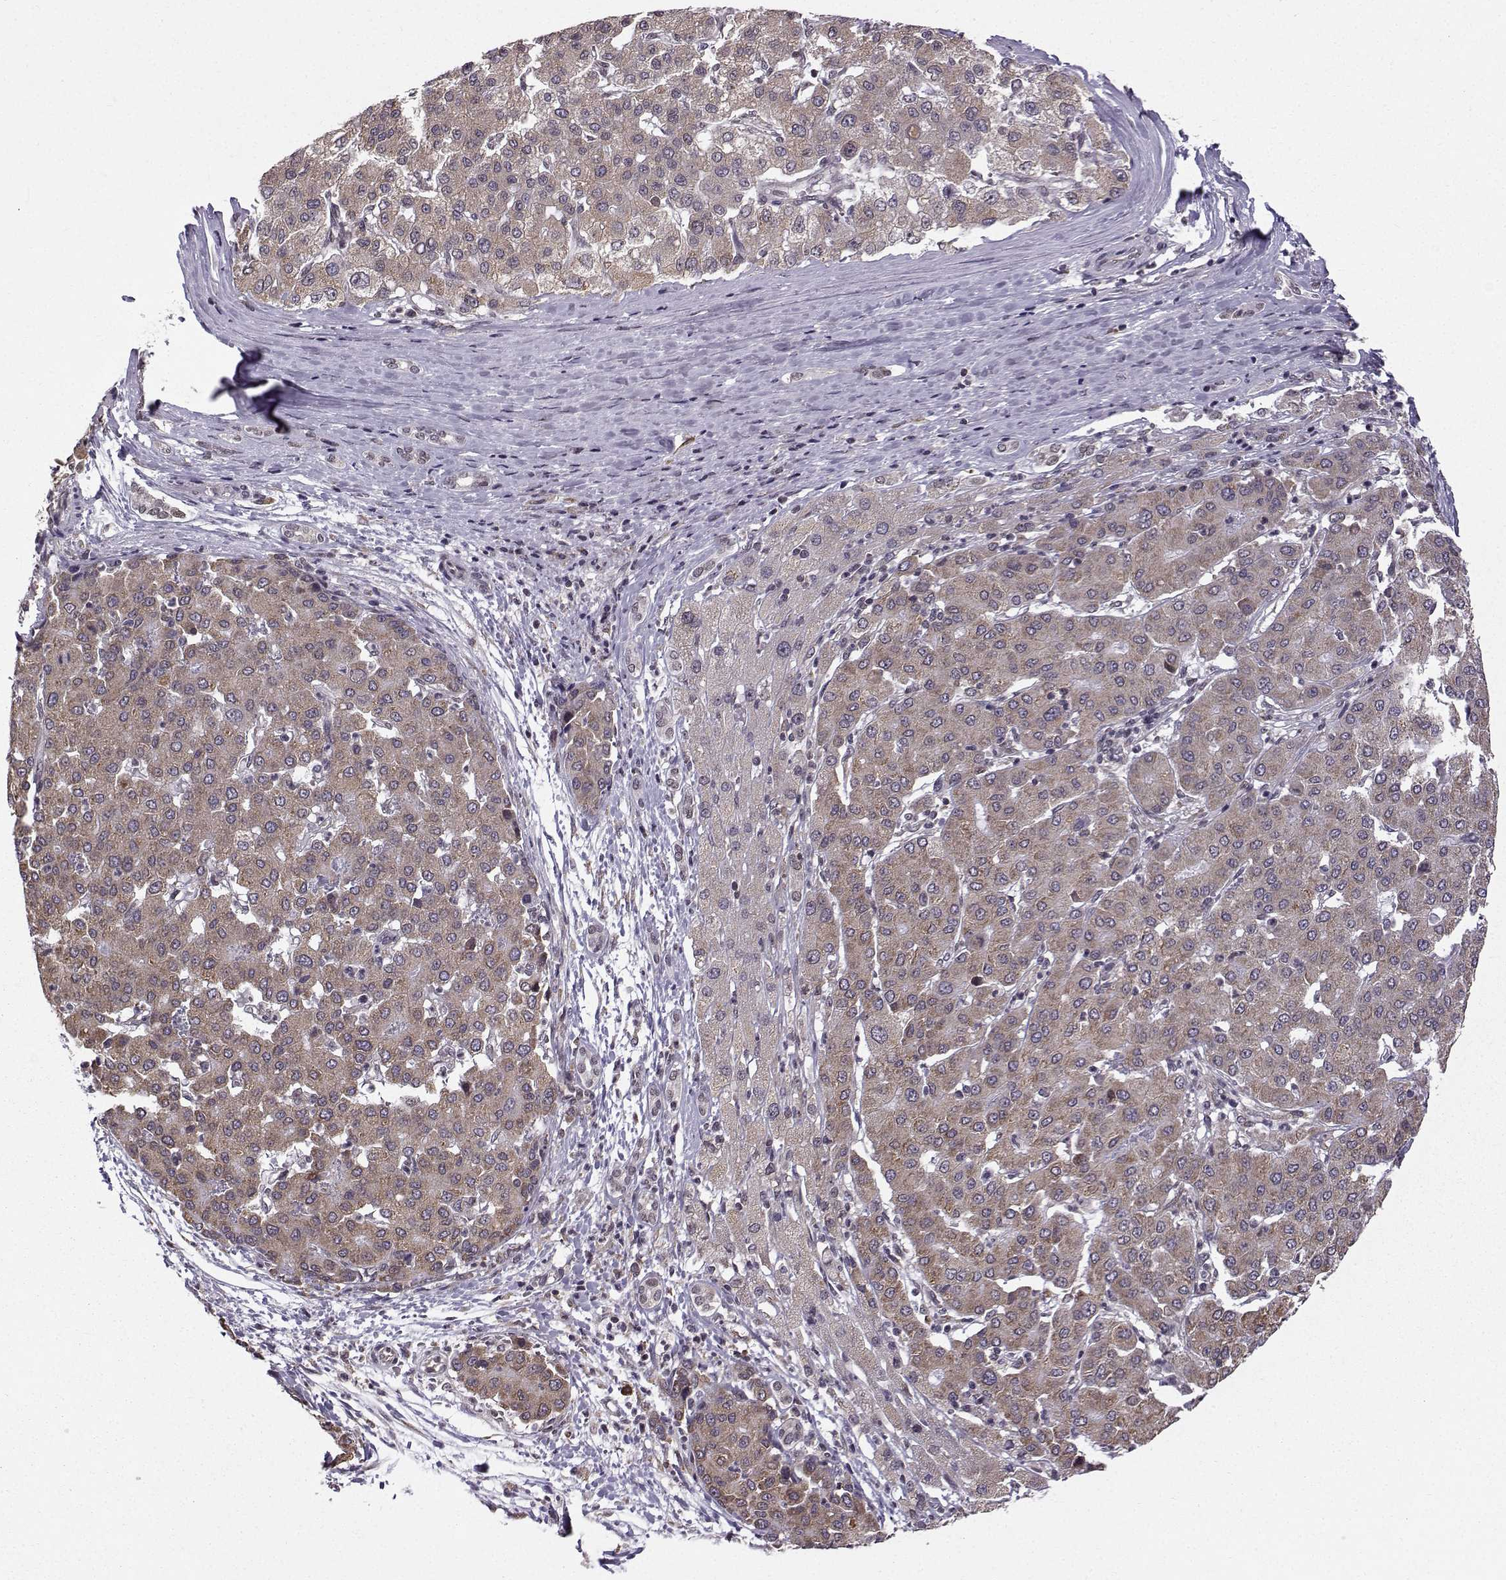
{"staining": {"intensity": "weak", "quantity": "25%-75%", "location": "cytoplasmic/membranous"}, "tissue": "liver cancer", "cell_type": "Tumor cells", "image_type": "cancer", "snomed": [{"axis": "morphology", "description": "Carcinoma, Hepatocellular, NOS"}, {"axis": "topography", "description": "Liver"}], "caption": "DAB (3,3'-diaminobenzidine) immunohistochemical staining of hepatocellular carcinoma (liver) reveals weak cytoplasmic/membranous protein staining in about 25%-75% of tumor cells.", "gene": "EZH1", "patient": {"sex": "male", "age": 65}}